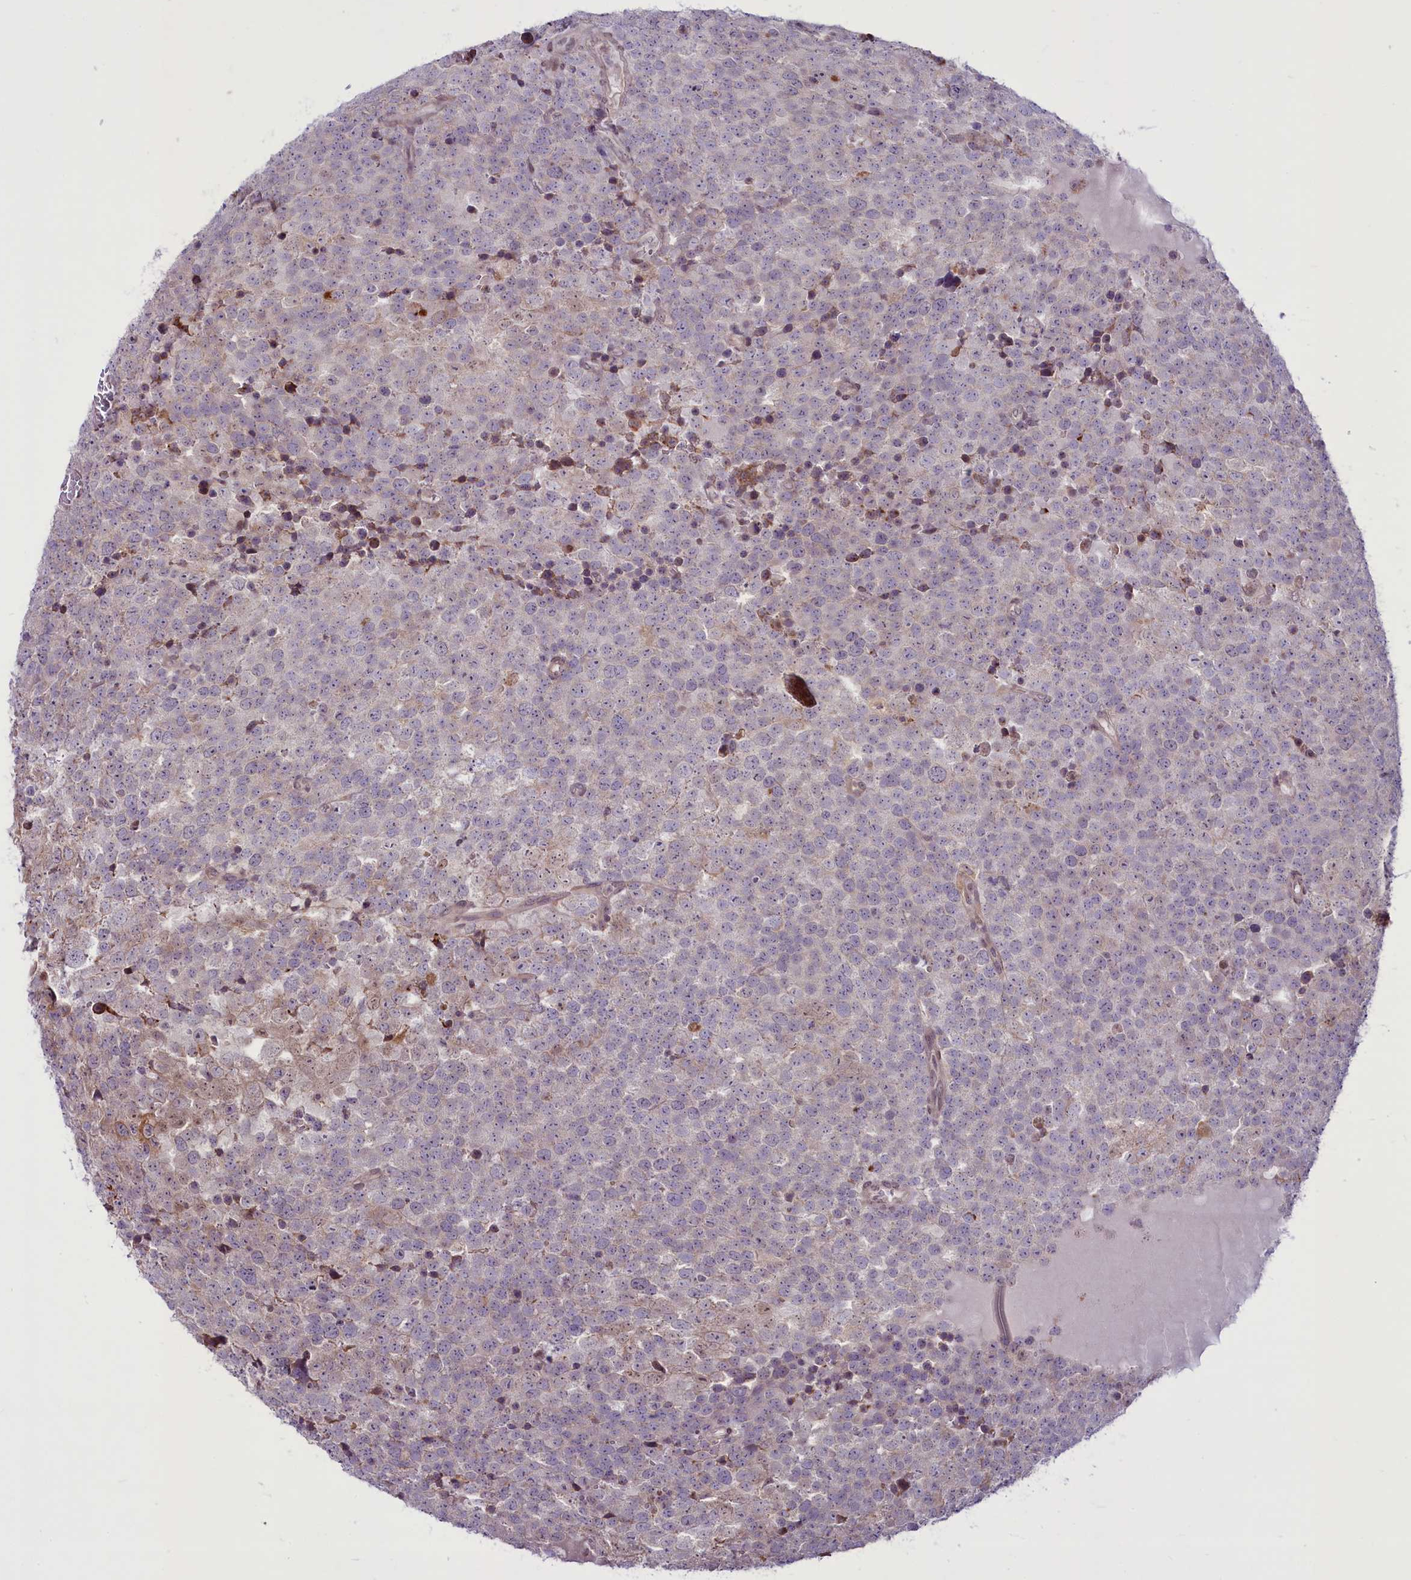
{"staining": {"intensity": "negative", "quantity": "none", "location": "none"}, "tissue": "testis cancer", "cell_type": "Tumor cells", "image_type": "cancer", "snomed": [{"axis": "morphology", "description": "Seminoma, NOS"}, {"axis": "topography", "description": "Testis"}], "caption": "Histopathology image shows no protein staining in tumor cells of testis cancer tissue.", "gene": "RSBN1", "patient": {"sex": "male", "age": 71}}